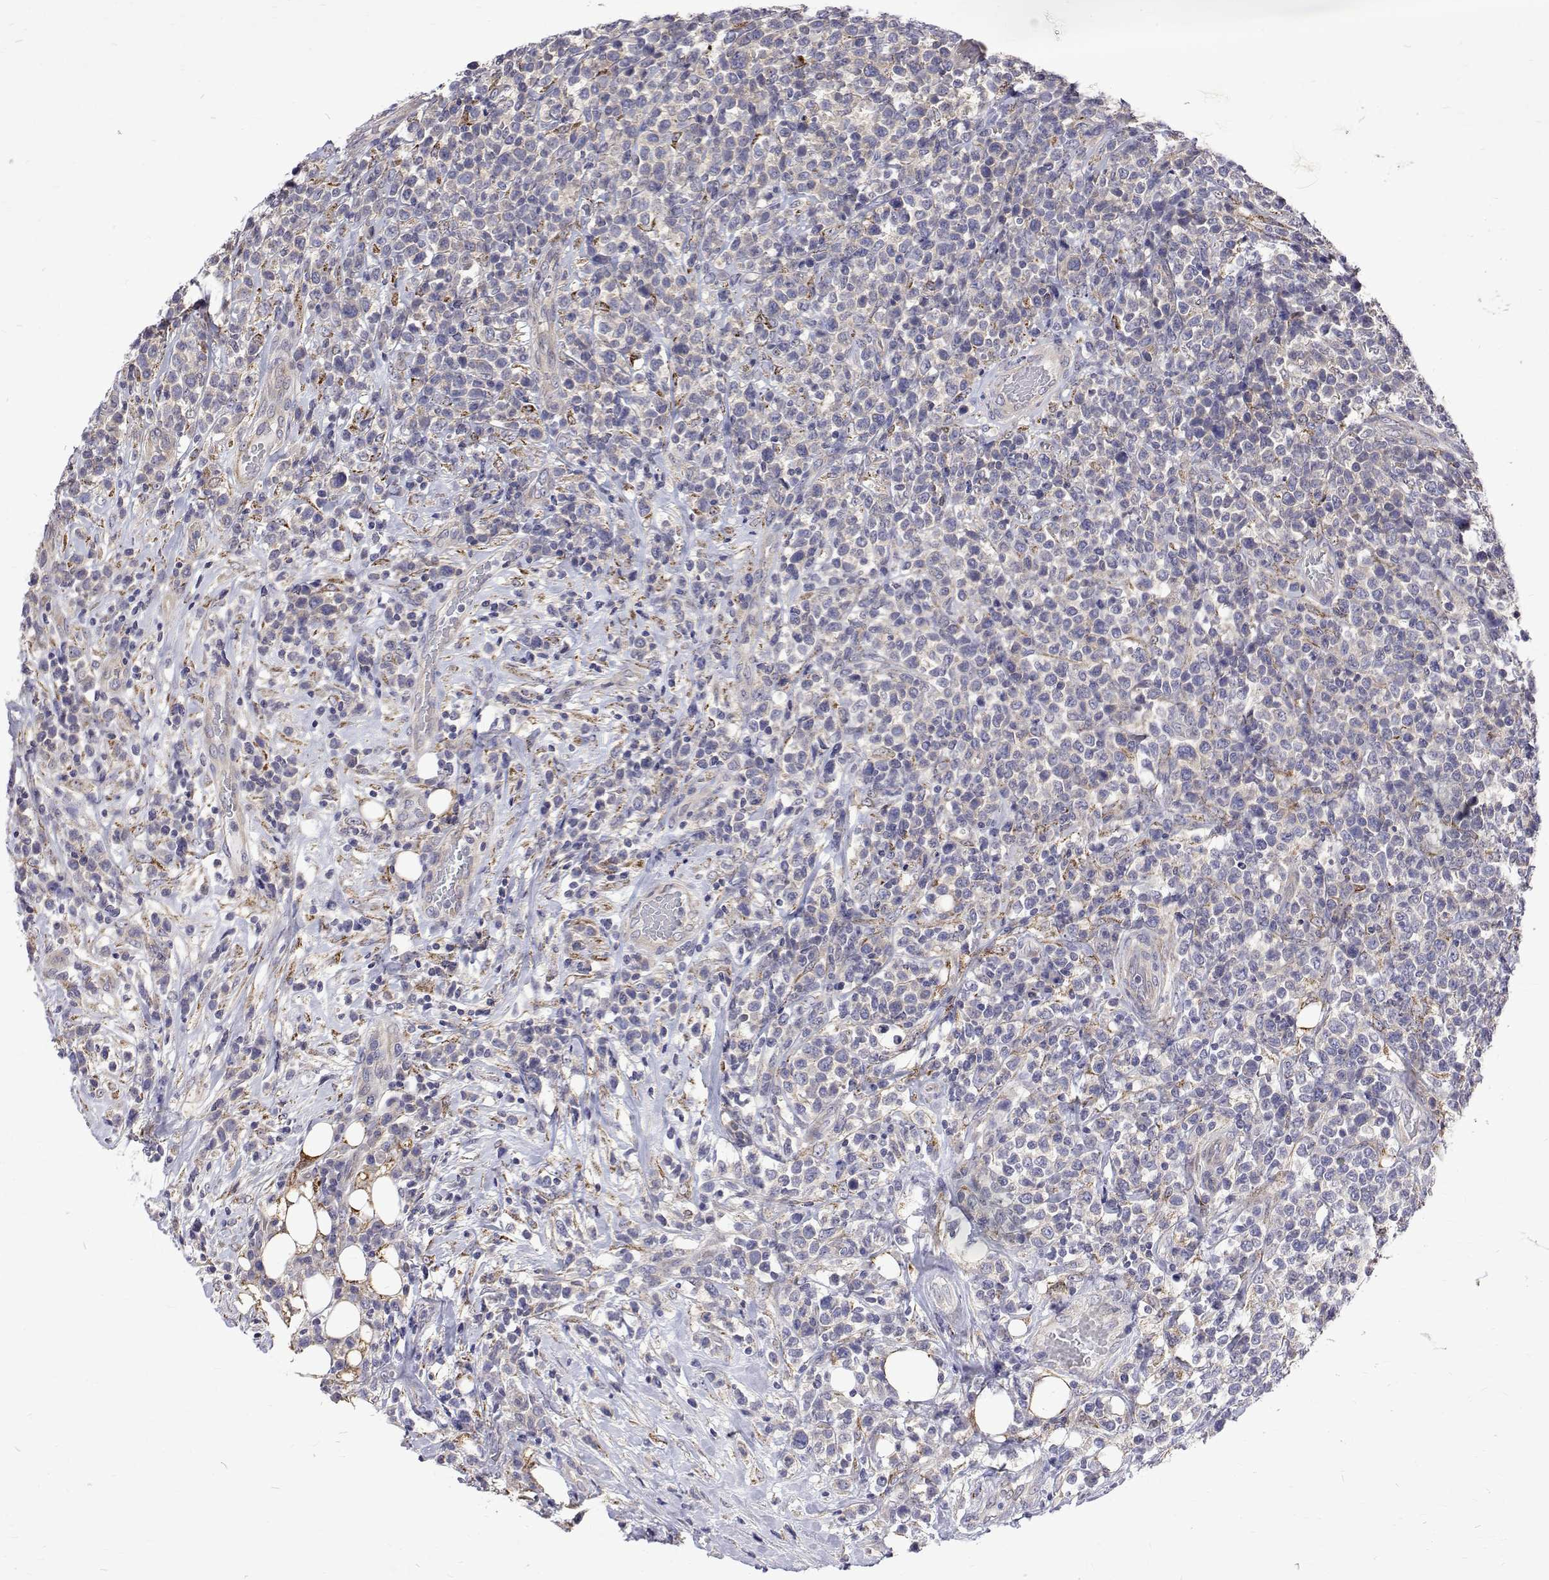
{"staining": {"intensity": "negative", "quantity": "none", "location": "none"}, "tissue": "lymphoma", "cell_type": "Tumor cells", "image_type": "cancer", "snomed": [{"axis": "morphology", "description": "Malignant lymphoma, non-Hodgkin's type, High grade"}, {"axis": "topography", "description": "Soft tissue"}], "caption": "DAB (3,3'-diaminobenzidine) immunohistochemical staining of high-grade malignant lymphoma, non-Hodgkin's type exhibits no significant positivity in tumor cells.", "gene": "PADI1", "patient": {"sex": "female", "age": 56}}